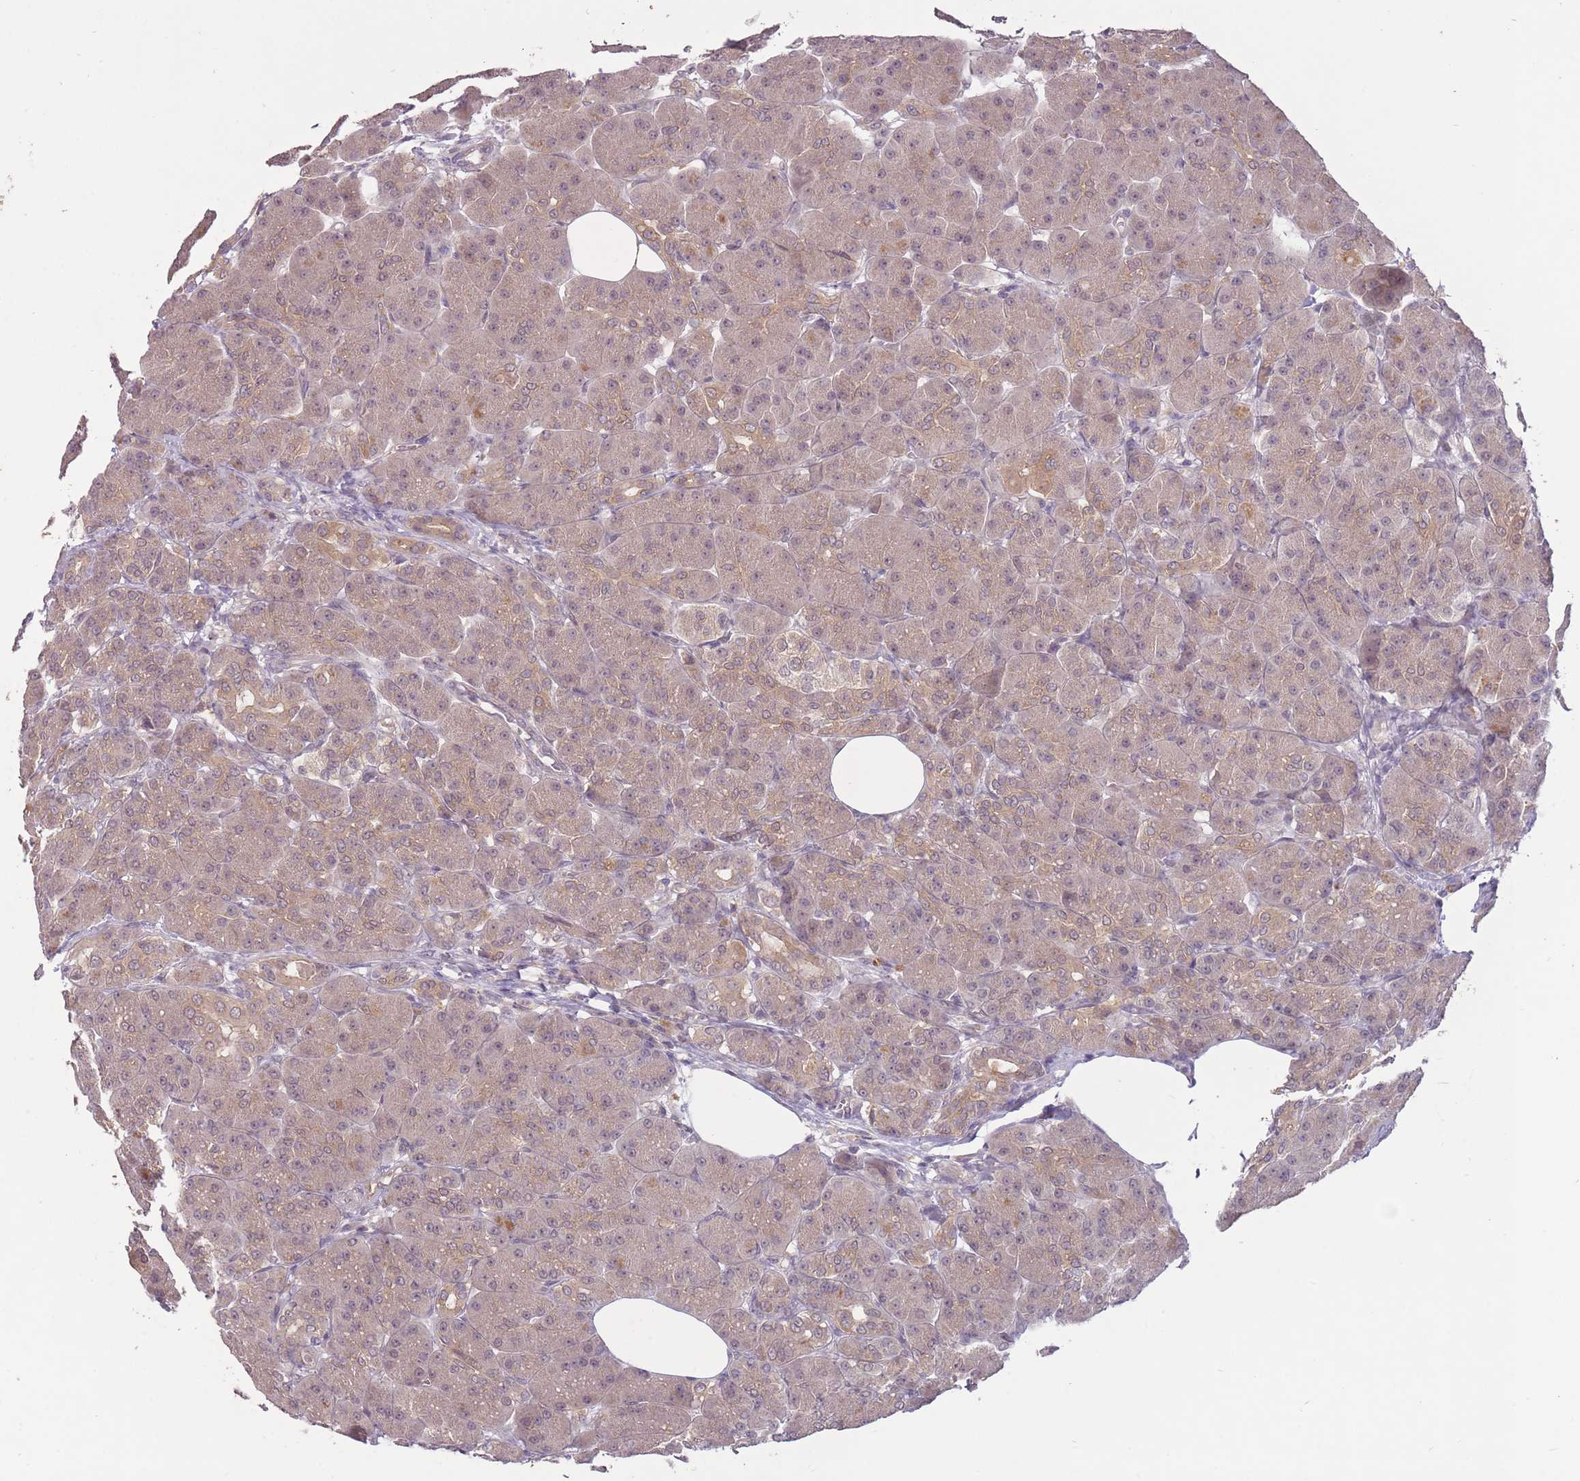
{"staining": {"intensity": "weak", "quantity": ">75%", "location": "cytoplasmic/membranous"}, "tissue": "pancreas", "cell_type": "Exocrine glandular cells", "image_type": "normal", "snomed": [{"axis": "morphology", "description": "Normal tissue, NOS"}, {"axis": "topography", "description": "Pancreas"}], "caption": "Immunohistochemistry (IHC) (DAB (3,3'-diaminobenzidine)) staining of benign human pancreas shows weak cytoplasmic/membranous protein staining in about >75% of exocrine glandular cells. Ihc stains the protein in brown and the nuclei are stained blue.", "gene": "LRATD2", "patient": {"sex": "male", "age": 63}}